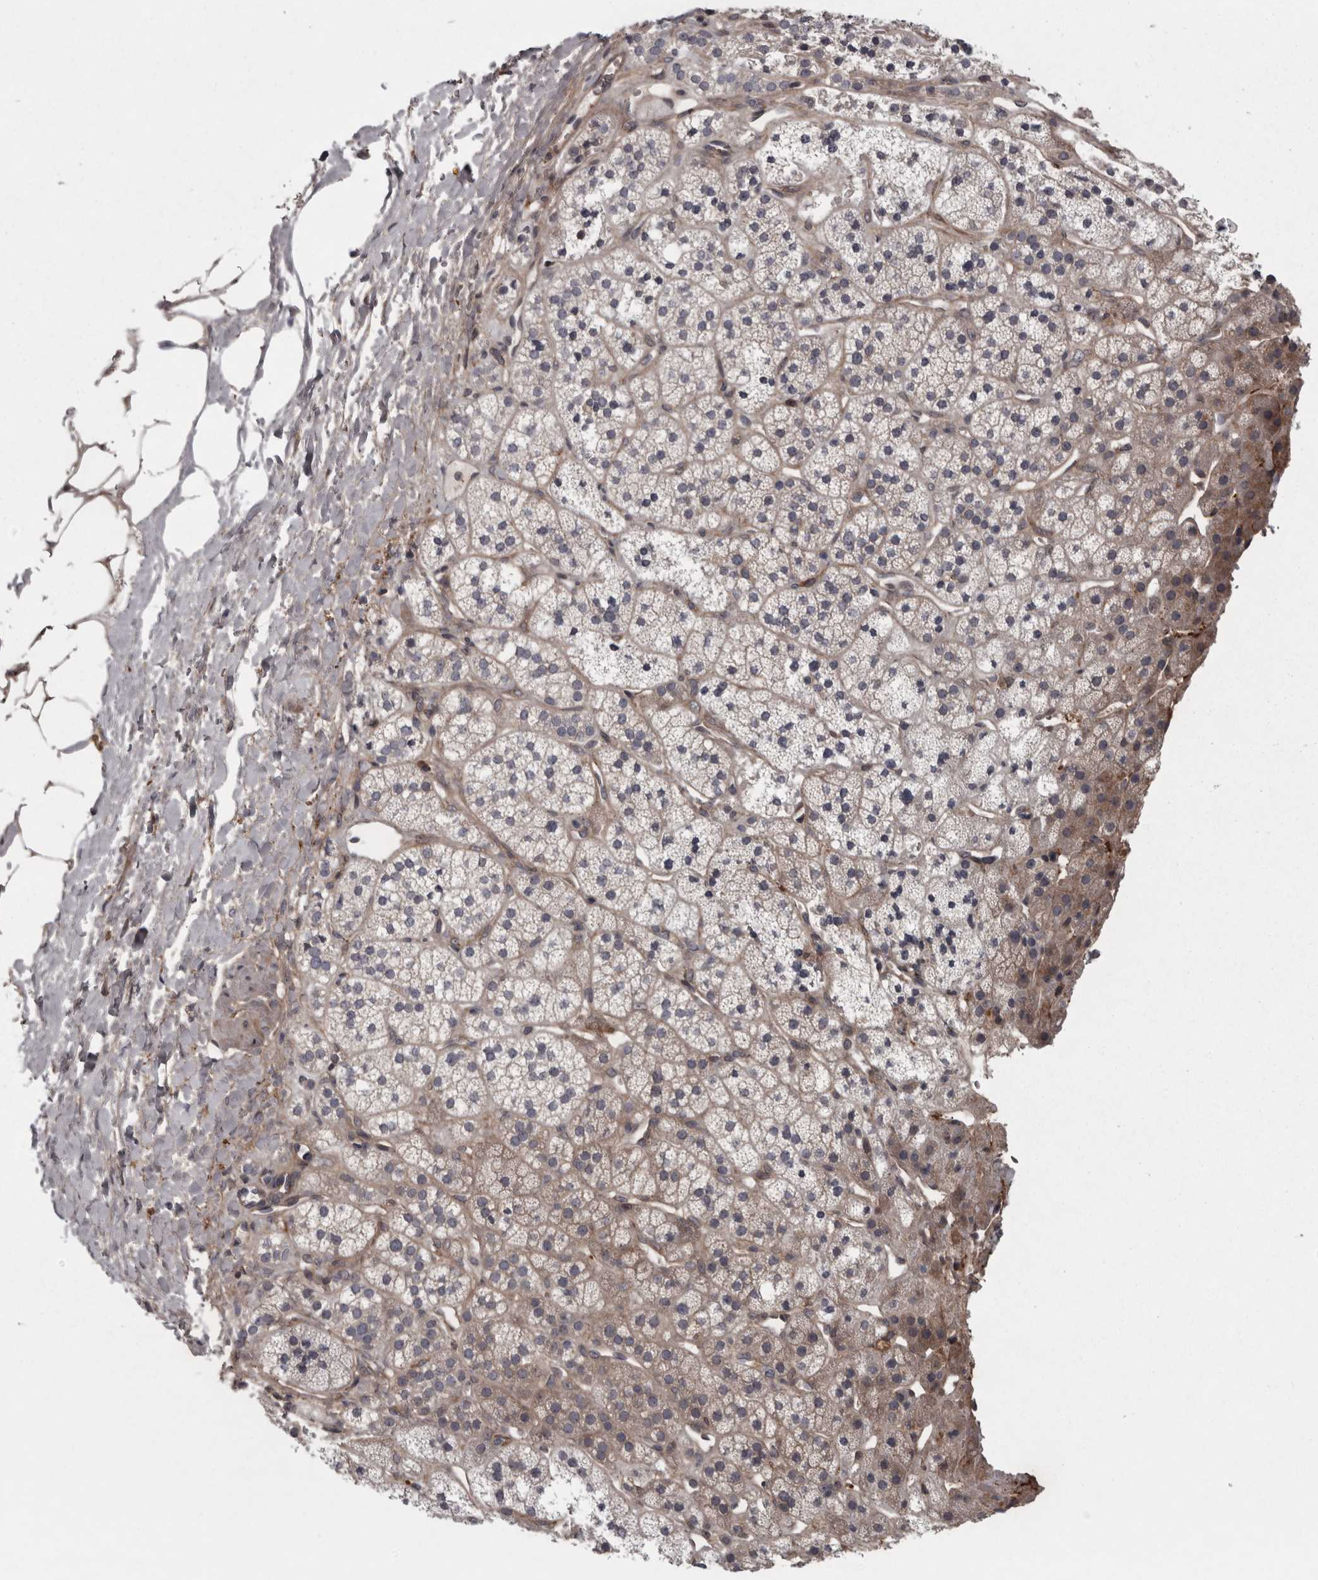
{"staining": {"intensity": "weak", "quantity": ">75%", "location": "cytoplasmic/membranous"}, "tissue": "adrenal gland", "cell_type": "Glandular cells", "image_type": "normal", "snomed": [{"axis": "morphology", "description": "Normal tissue, NOS"}, {"axis": "topography", "description": "Adrenal gland"}], "caption": "Immunohistochemistry histopathology image of normal adrenal gland stained for a protein (brown), which reveals low levels of weak cytoplasmic/membranous expression in about >75% of glandular cells.", "gene": "RSU1", "patient": {"sex": "male", "age": 56}}